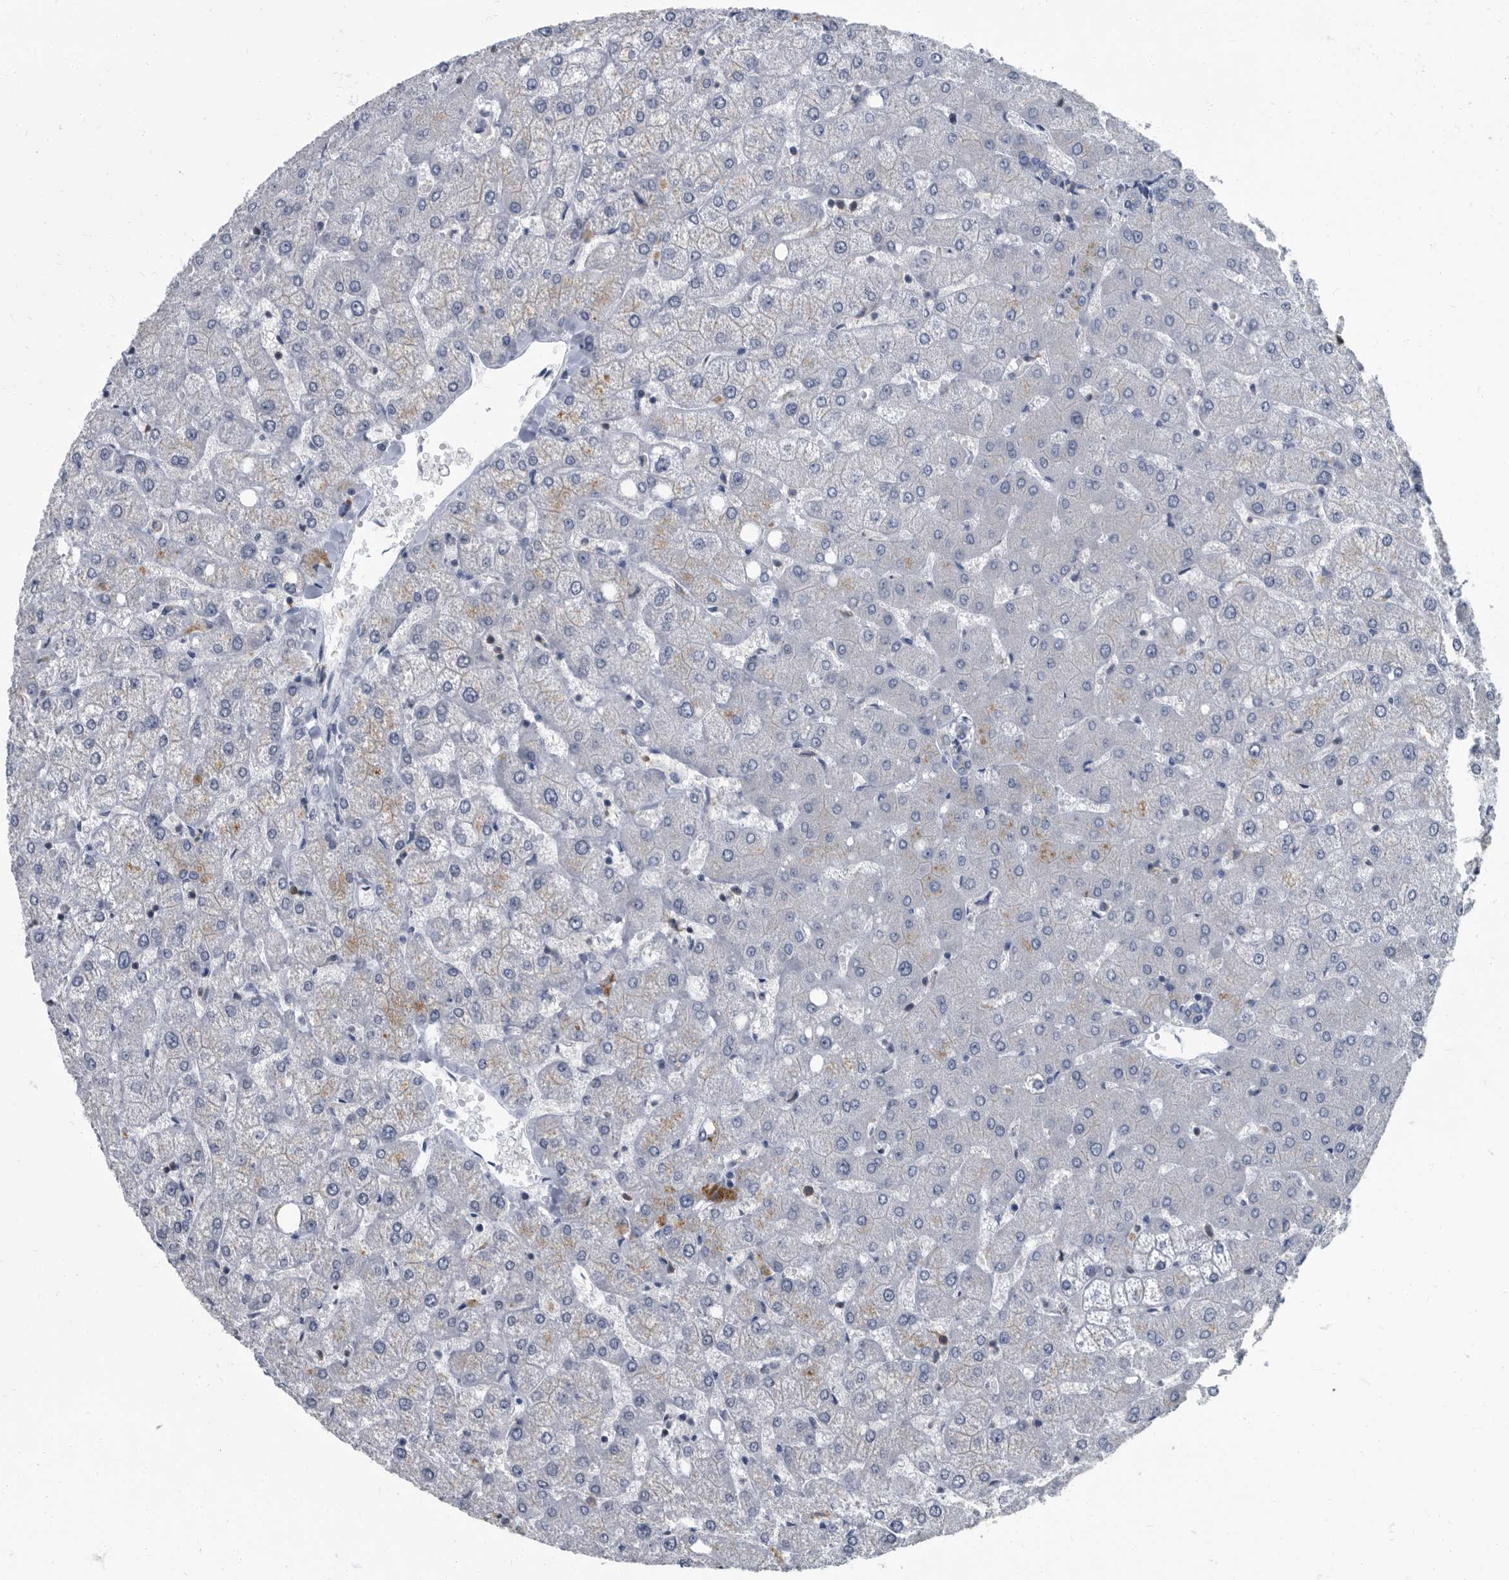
{"staining": {"intensity": "negative", "quantity": "none", "location": "none"}, "tissue": "liver", "cell_type": "Cholangiocytes", "image_type": "normal", "snomed": [{"axis": "morphology", "description": "Normal tissue, NOS"}, {"axis": "topography", "description": "Liver"}], "caption": "The image exhibits no significant staining in cholangiocytes of liver.", "gene": "CDV3", "patient": {"sex": "female", "age": 54}}